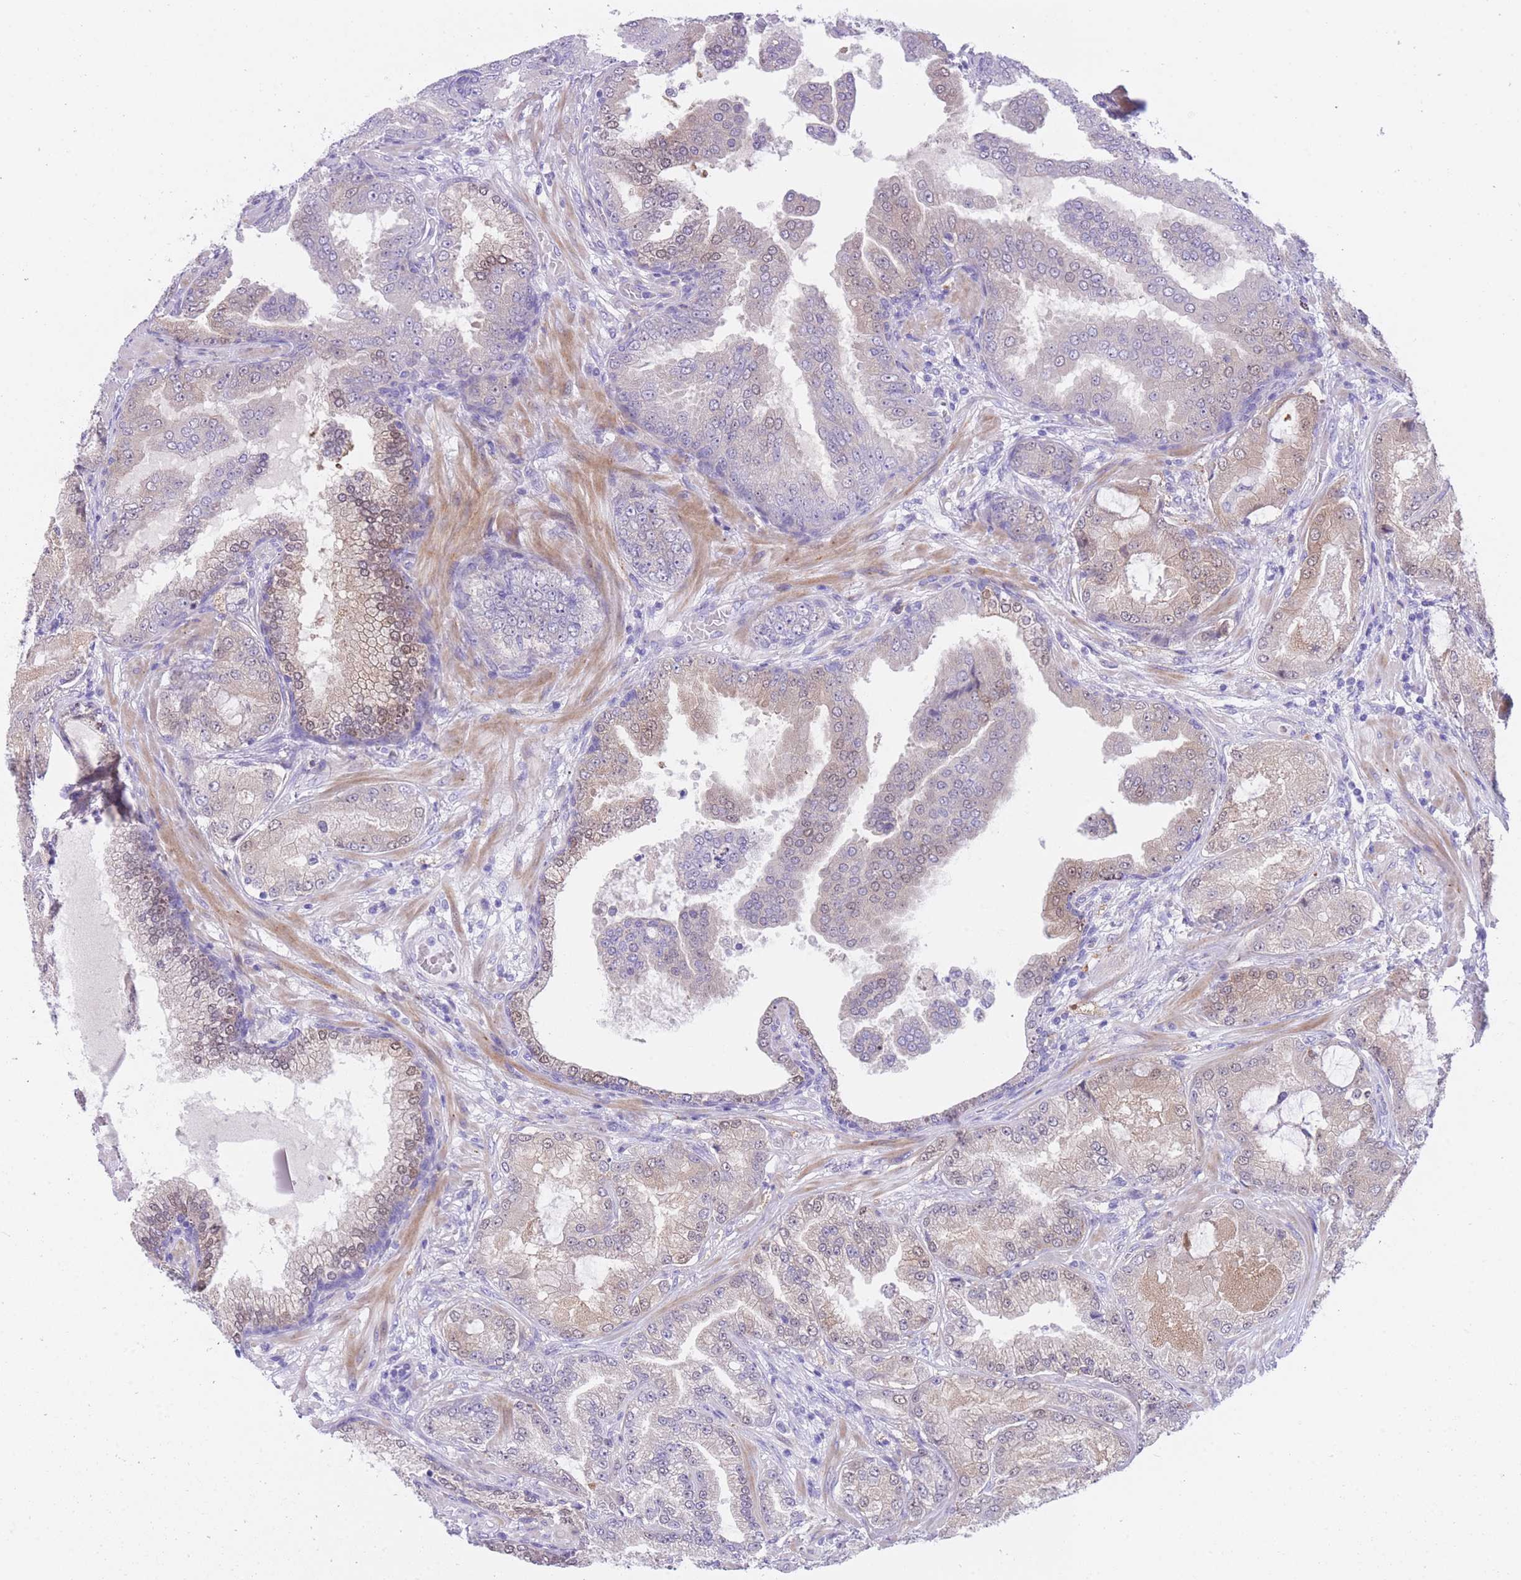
{"staining": {"intensity": "moderate", "quantity": "<25%", "location": "cytoplasmic/membranous,nuclear"}, "tissue": "prostate cancer", "cell_type": "Tumor cells", "image_type": "cancer", "snomed": [{"axis": "morphology", "description": "Adenocarcinoma, High grade"}, {"axis": "topography", "description": "Prostate"}], "caption": "Protein expression analysis of prostate high-grade adenocarcinoma shows moderate cytoplasmic/membranous and nuclear staining in about <25% of tumor cells.", "gene": "QTRT1", "patient": {"sex": "male", "age": 68}}